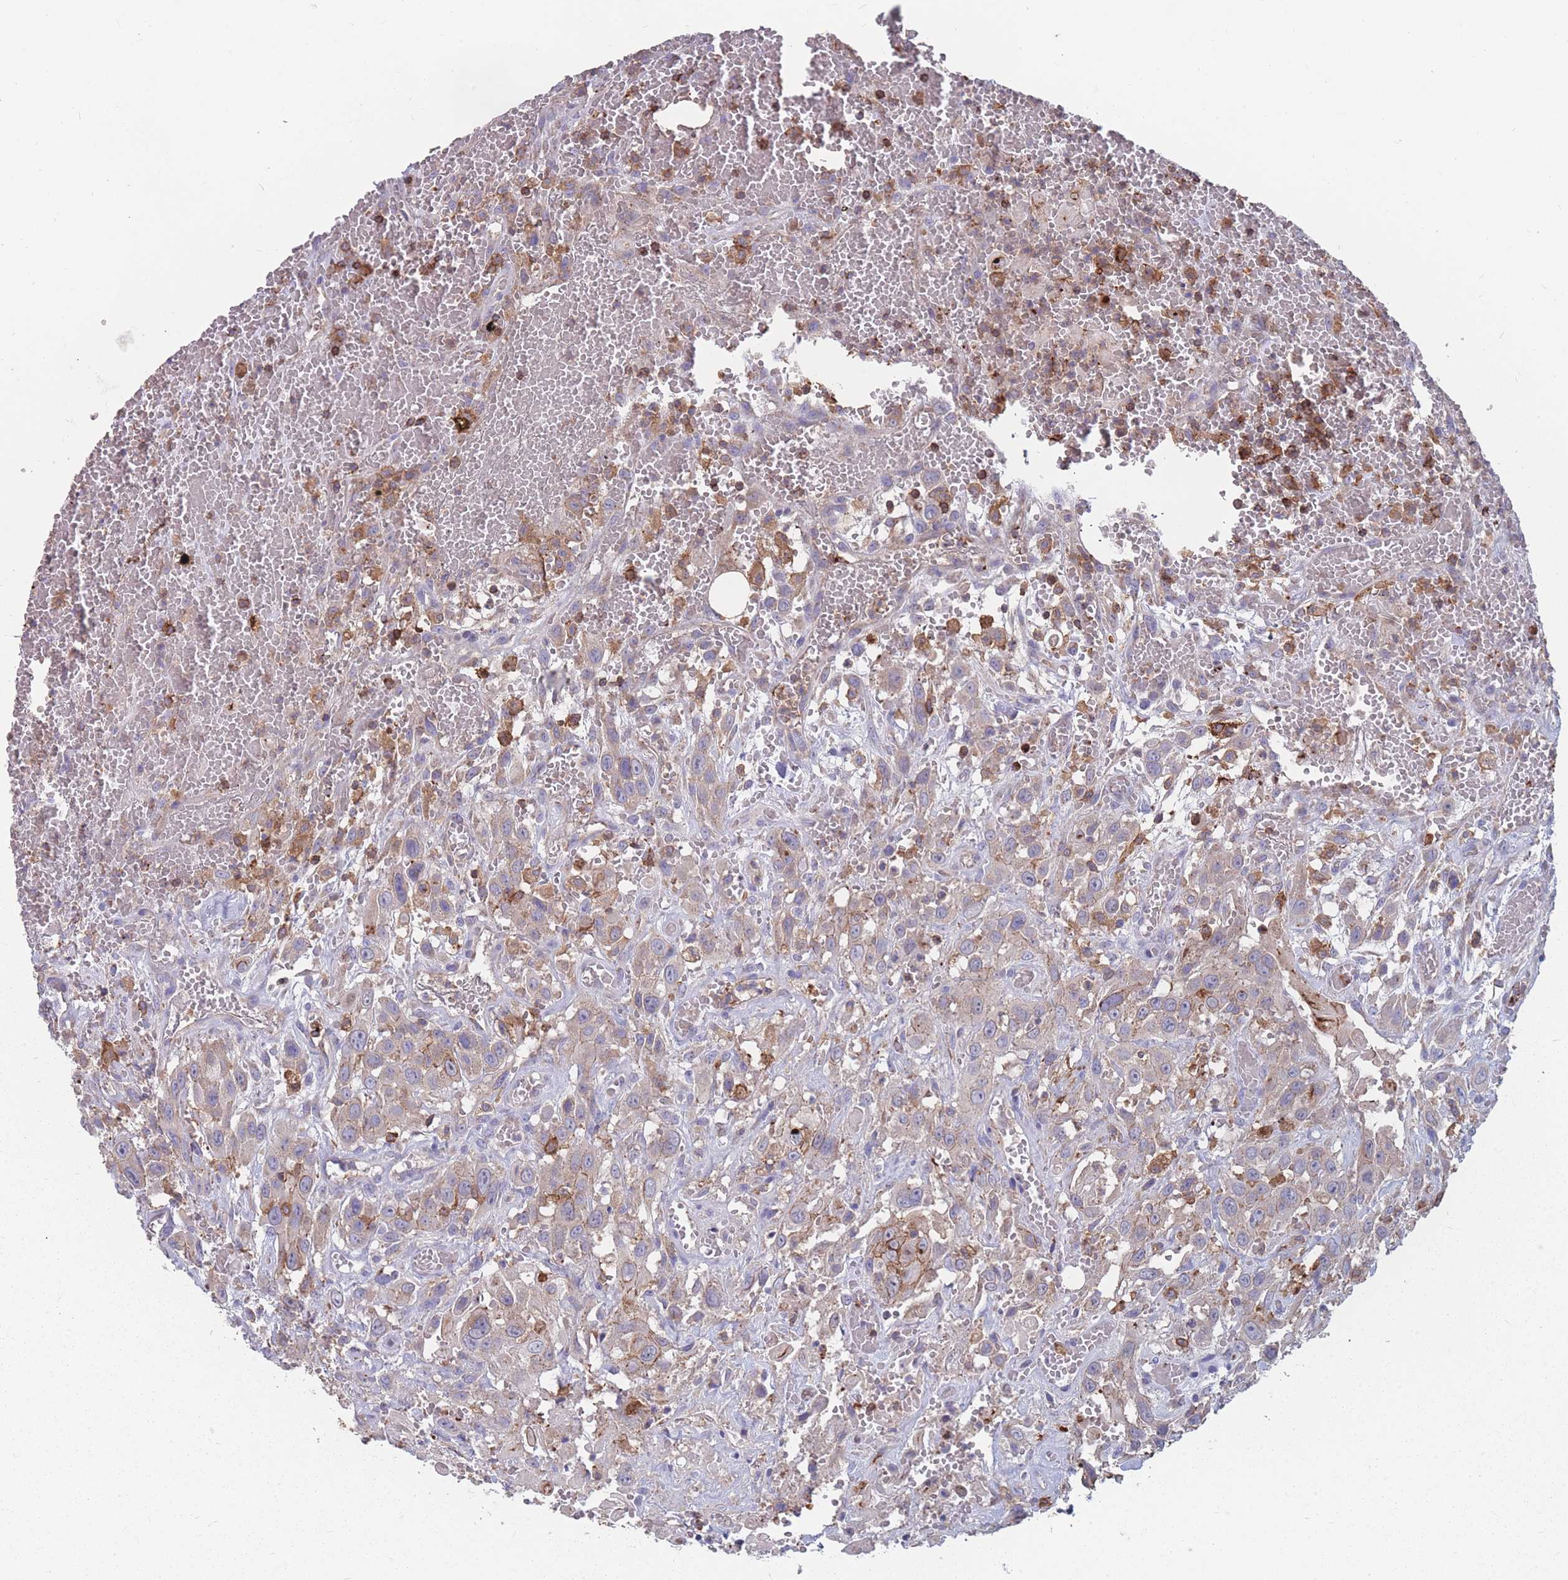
{"staining": {"intensity": "moderate", "quantity": "<25%", "location": "cytoplasmic/membranous"}, "tissue": "head and neck cancer", "cell_type": "Tumor cells", "image_type": "cancer", "snomed": [{"axis": "morphology", "description": "Squamous cell carcinoma, NOS"}, {"axis": "topography", "description": "Head-Neck"}], "caption": "An IHC histopathology image of tumor tissue is shown. Protein staining in brown highlights moderate cytoplasmic/membranous positivity in head and neck cancer within tumor cells.", "gene": "CD33", "patient": {"sex": "male", "age": 81}}